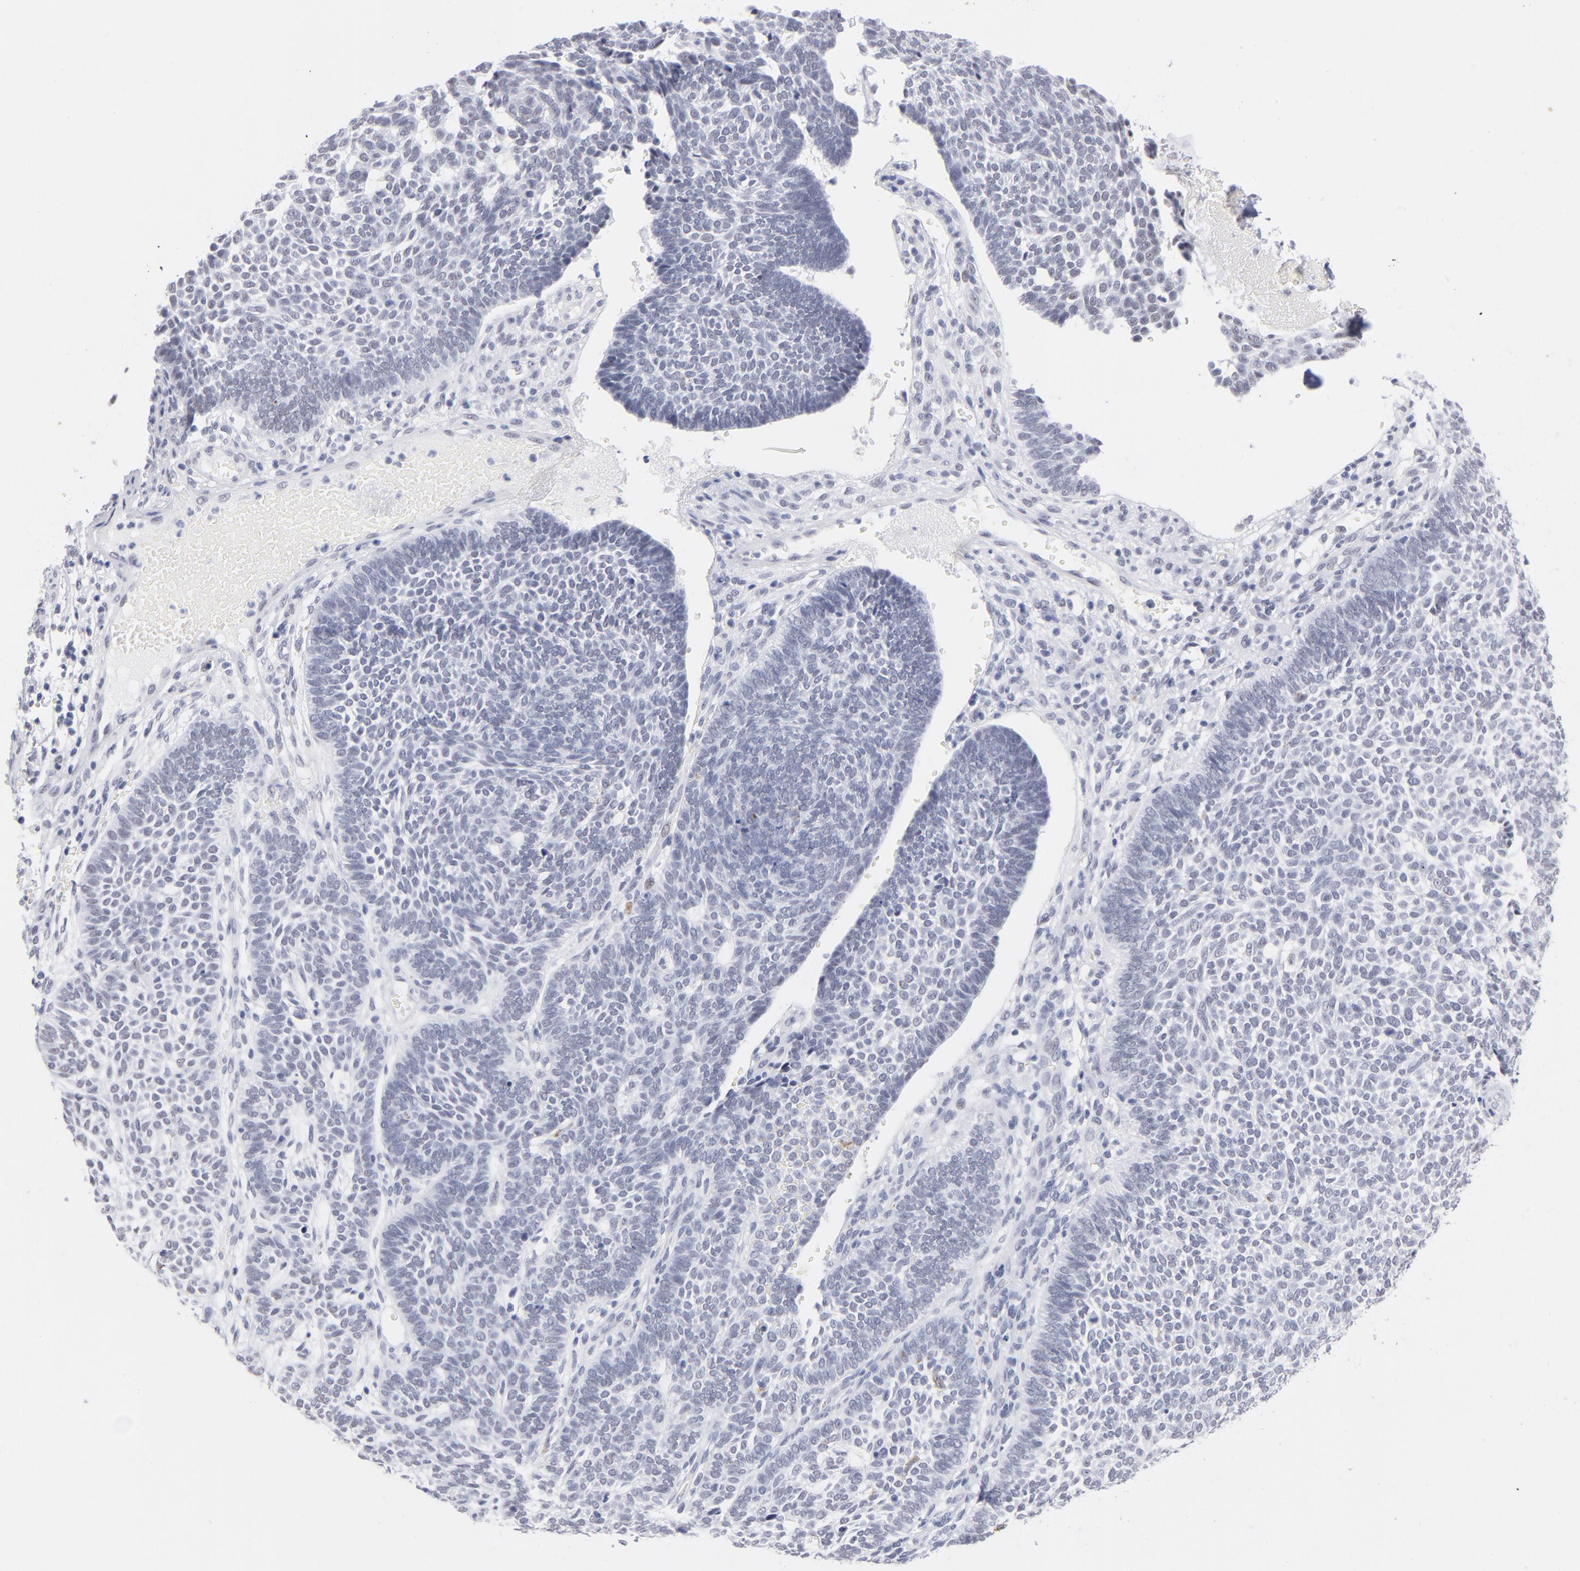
{"staining": {"intensity": "negative", "quantity": "none", "location": "none"}, "tissue": "skin cancer", "cell_type": "Tumor cells", "image_type": "cancer", "snomed": [{"axis": "morphology", "description": "Normal tissue, NOS"}, {"axis": "morphology", "description": "Basal cell carcinoma"}, {"axis": "topography", "description": "Skin"}], "caption": "Tumor cells show no significant protein expression in skin cancer.", "gene": "SNRPB", "patient": {"sex": "male", "age": 87}}